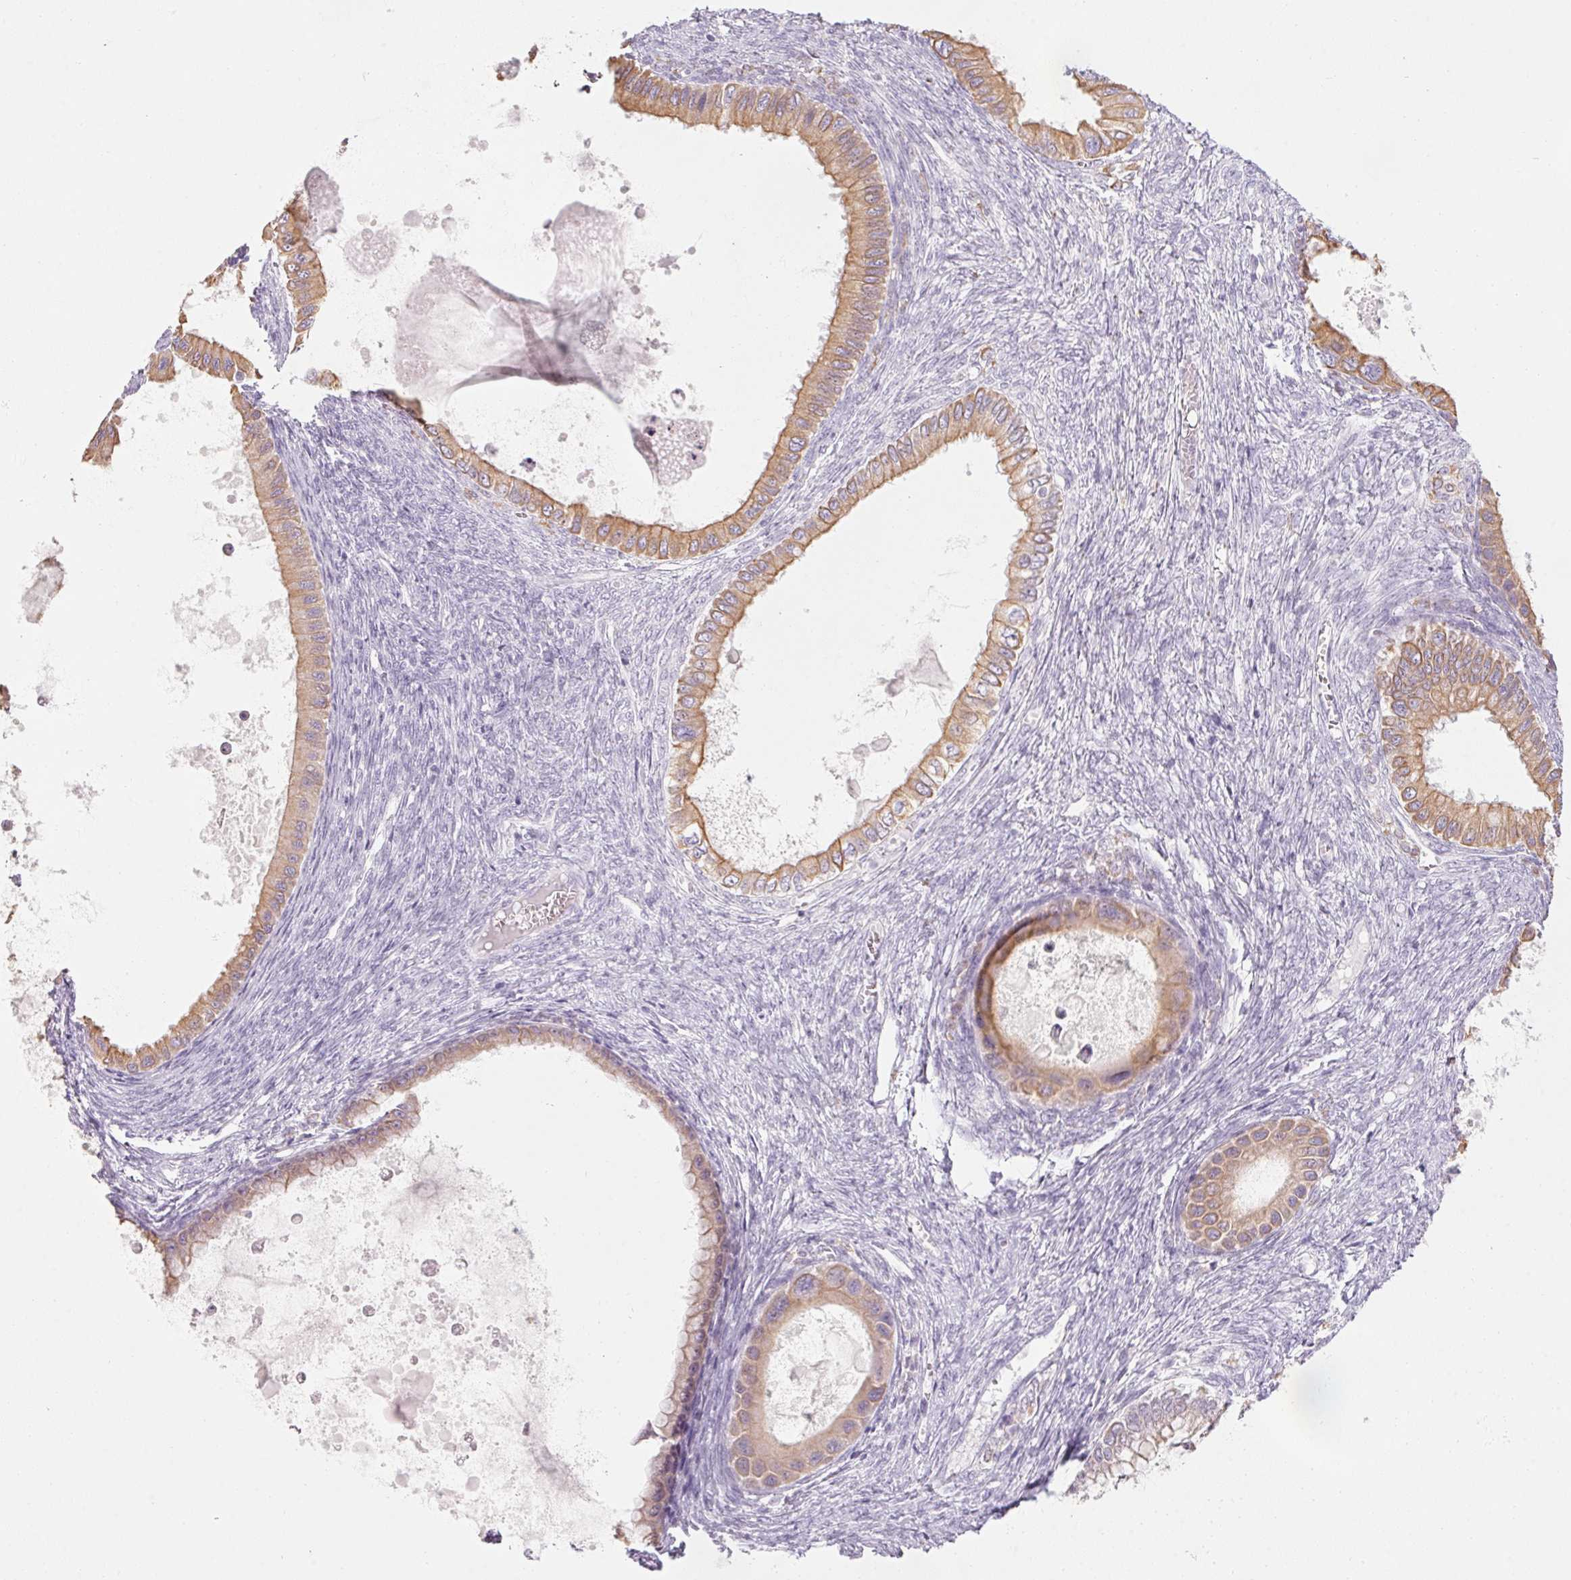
{"staining": {"intensity": "moderate", "quantity": ">75%", "location": "cytoplasmic/membranous"}, "tissue": "ovarian cancer", "cell_type": "Tumor cells", "image_type": "cancer", "snomed": [{"axis": "morphology", "description": "Cystadenocarcinoma, mucinous, NOS"}, {"axis": "topography", "description": "Ovary"}], "caption": "Immunohistochemistry (IHC) image of human ovarian cancer (mucinous cystadenocarcinoma) stained for a protein (brown), which demonstrates medium levels of moderate cytoplasmic/membranous expression in about >75% of tumor cells.", "gene": "RPTN", "patient": {"sex": "female", "age": 64}}